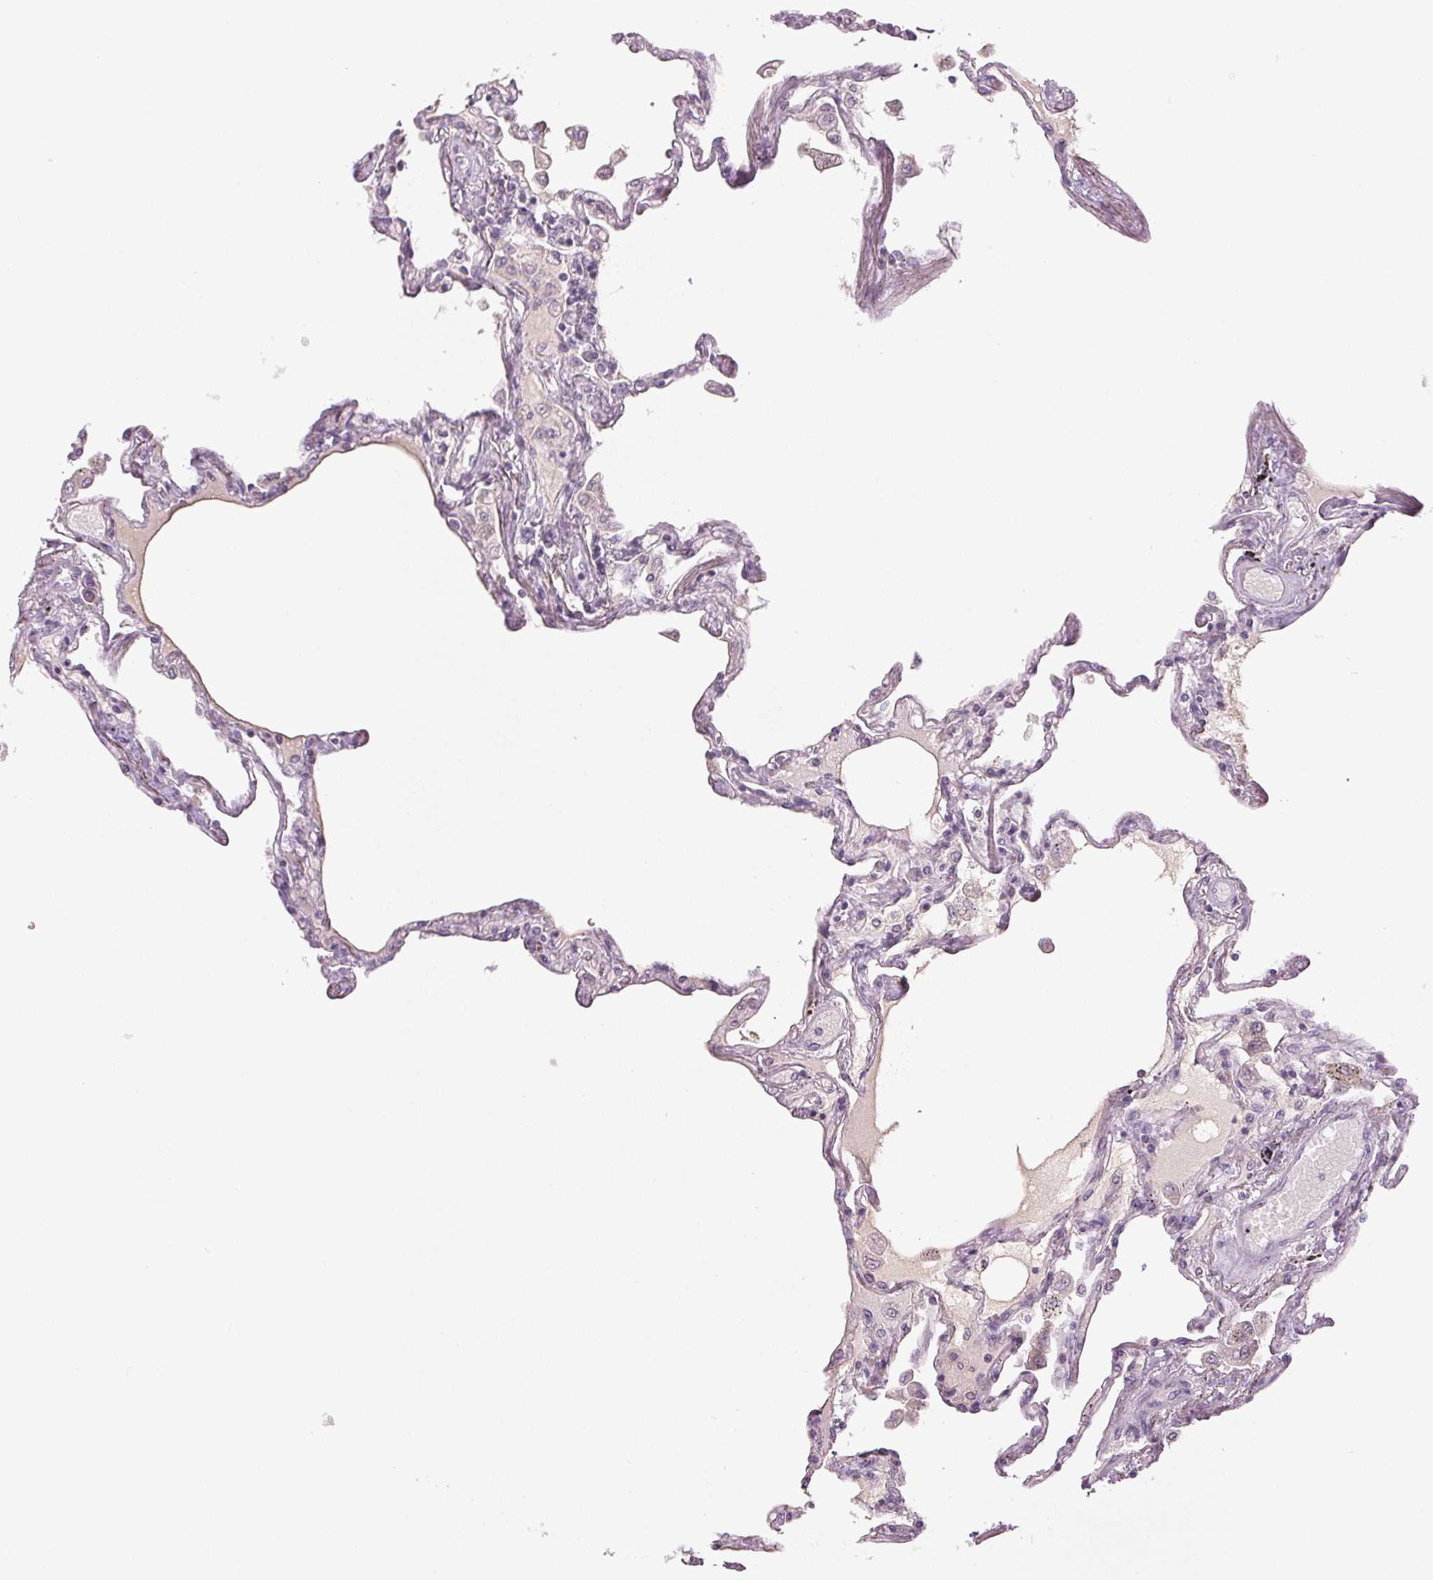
{"staining": {"intensity": "negative", "quantity": "none", "location": "none"}, "tissue": "lung", "cell_type": "Alveolar cells", "image_type": "normal", "snomed": [{"axis": "morphology", "description": "Normal tissue, NOS"}, {"axis": "morphology", "description": "Adenocarcinoma, NOS"}, {"axis": "topography", "description": "Cartilage tissue"}, {"axis": "topography", "description": "Lung"}], "caption": "The immunohistochemistry (IHC) histopathology image has no significant staining in alveolar cells of lung.", "gene": "COL7A1", "patient": {"sex": "female", "age": 67}}